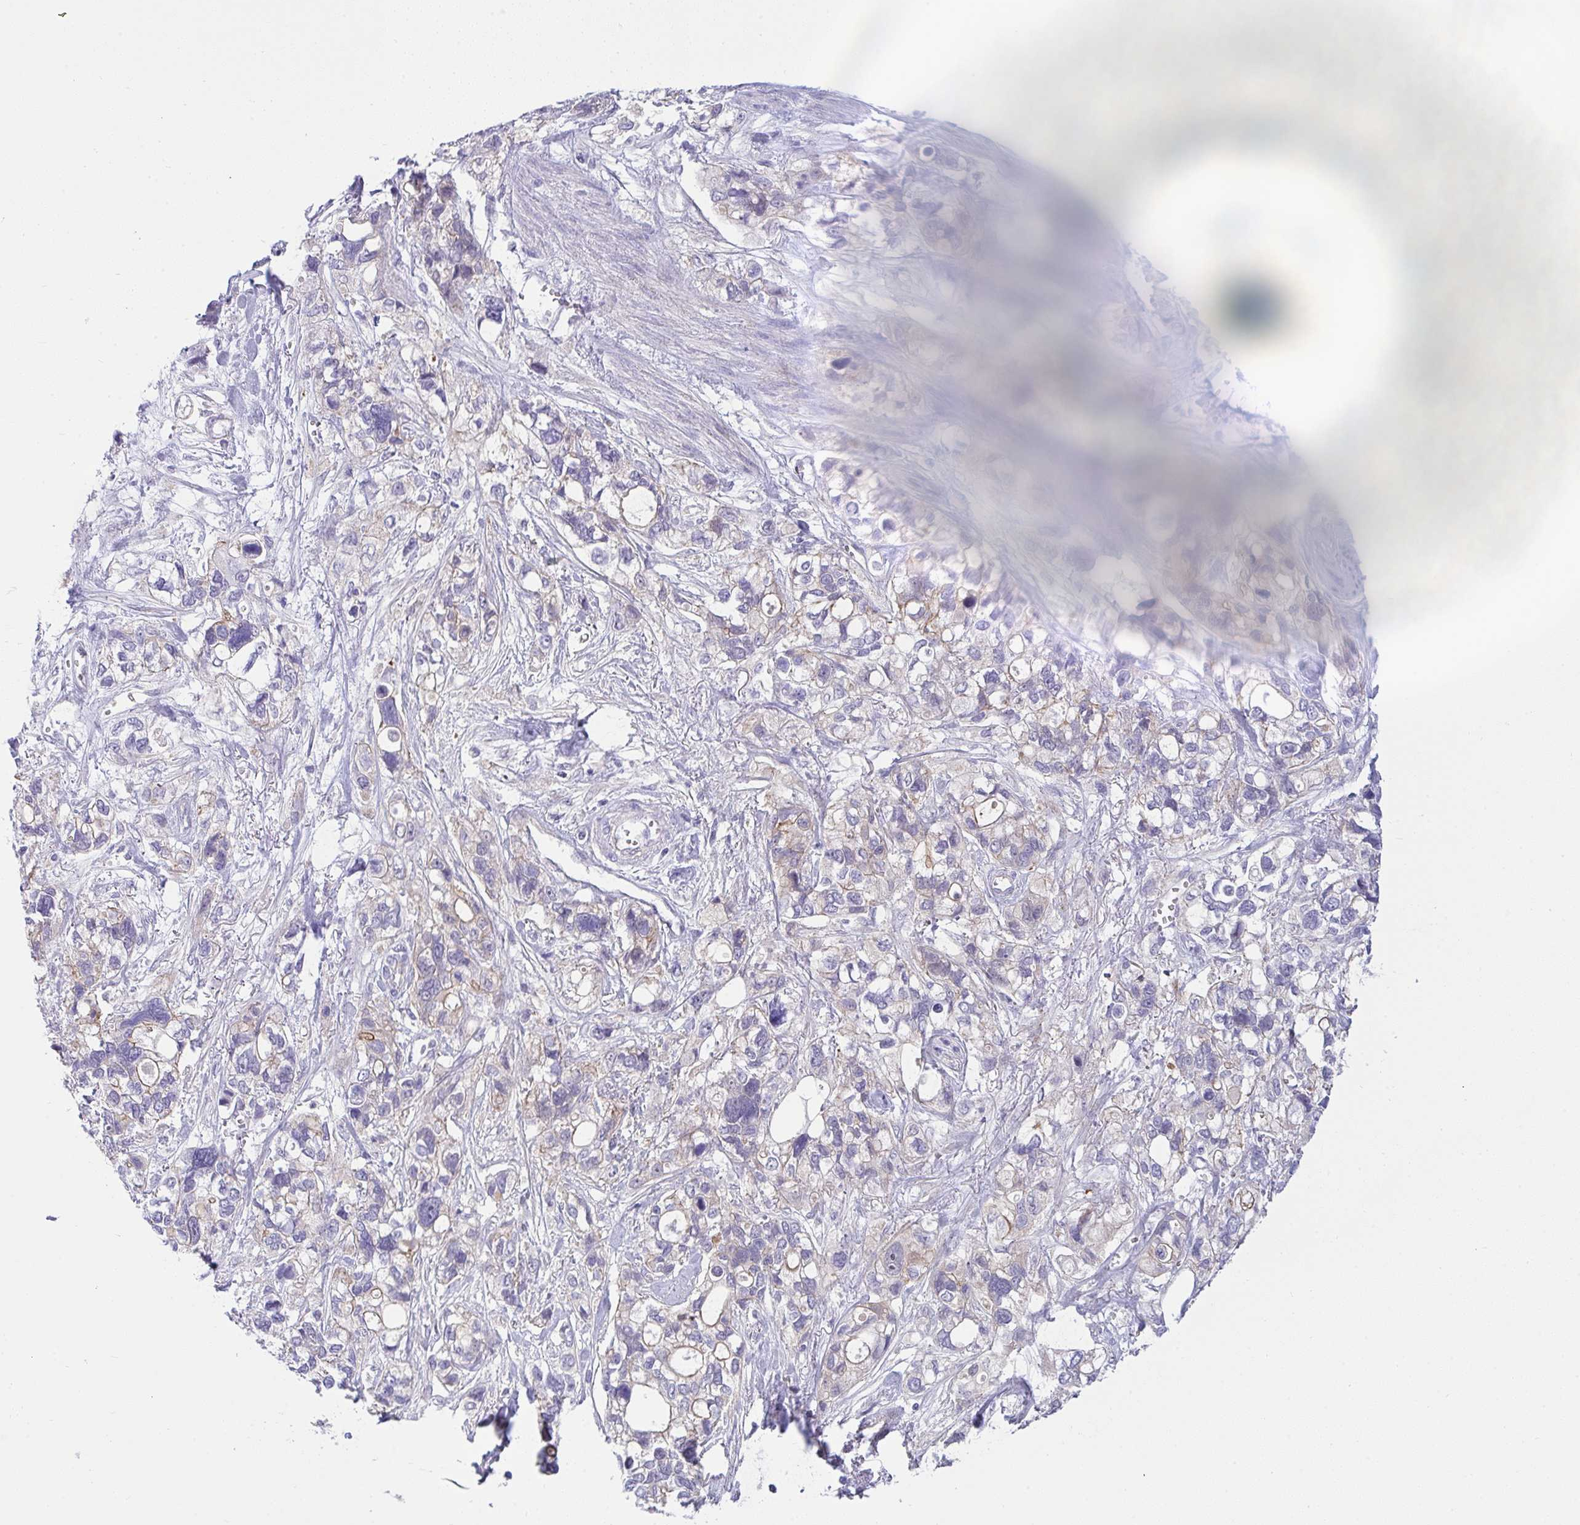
{"staining": {"intensity": "moderate", "quantity": "<25%", "location": "cytoplasmic/membranous"}, "tissue": "stomach cancer", "cell_type": "Tumor cells", "image_type": "cancer", "snomed": [{"axis": "morphology", "description": "Adenocarcinoma, NOS"}, {"axis": "topography", "description": "Stomach, upper"}], "caption": "Protein analysis of stomach adenocarcinoma tissue shows moderate cytoplasmic/membranous staining in approximately <25% of tumor cells. The staining was performed using DAB, with brown indicating positive protein expression. Nuclei are stained blue with hematoxylin.", "gene": "HOXD12", "patient": {"sex": "female", "age": 81}}